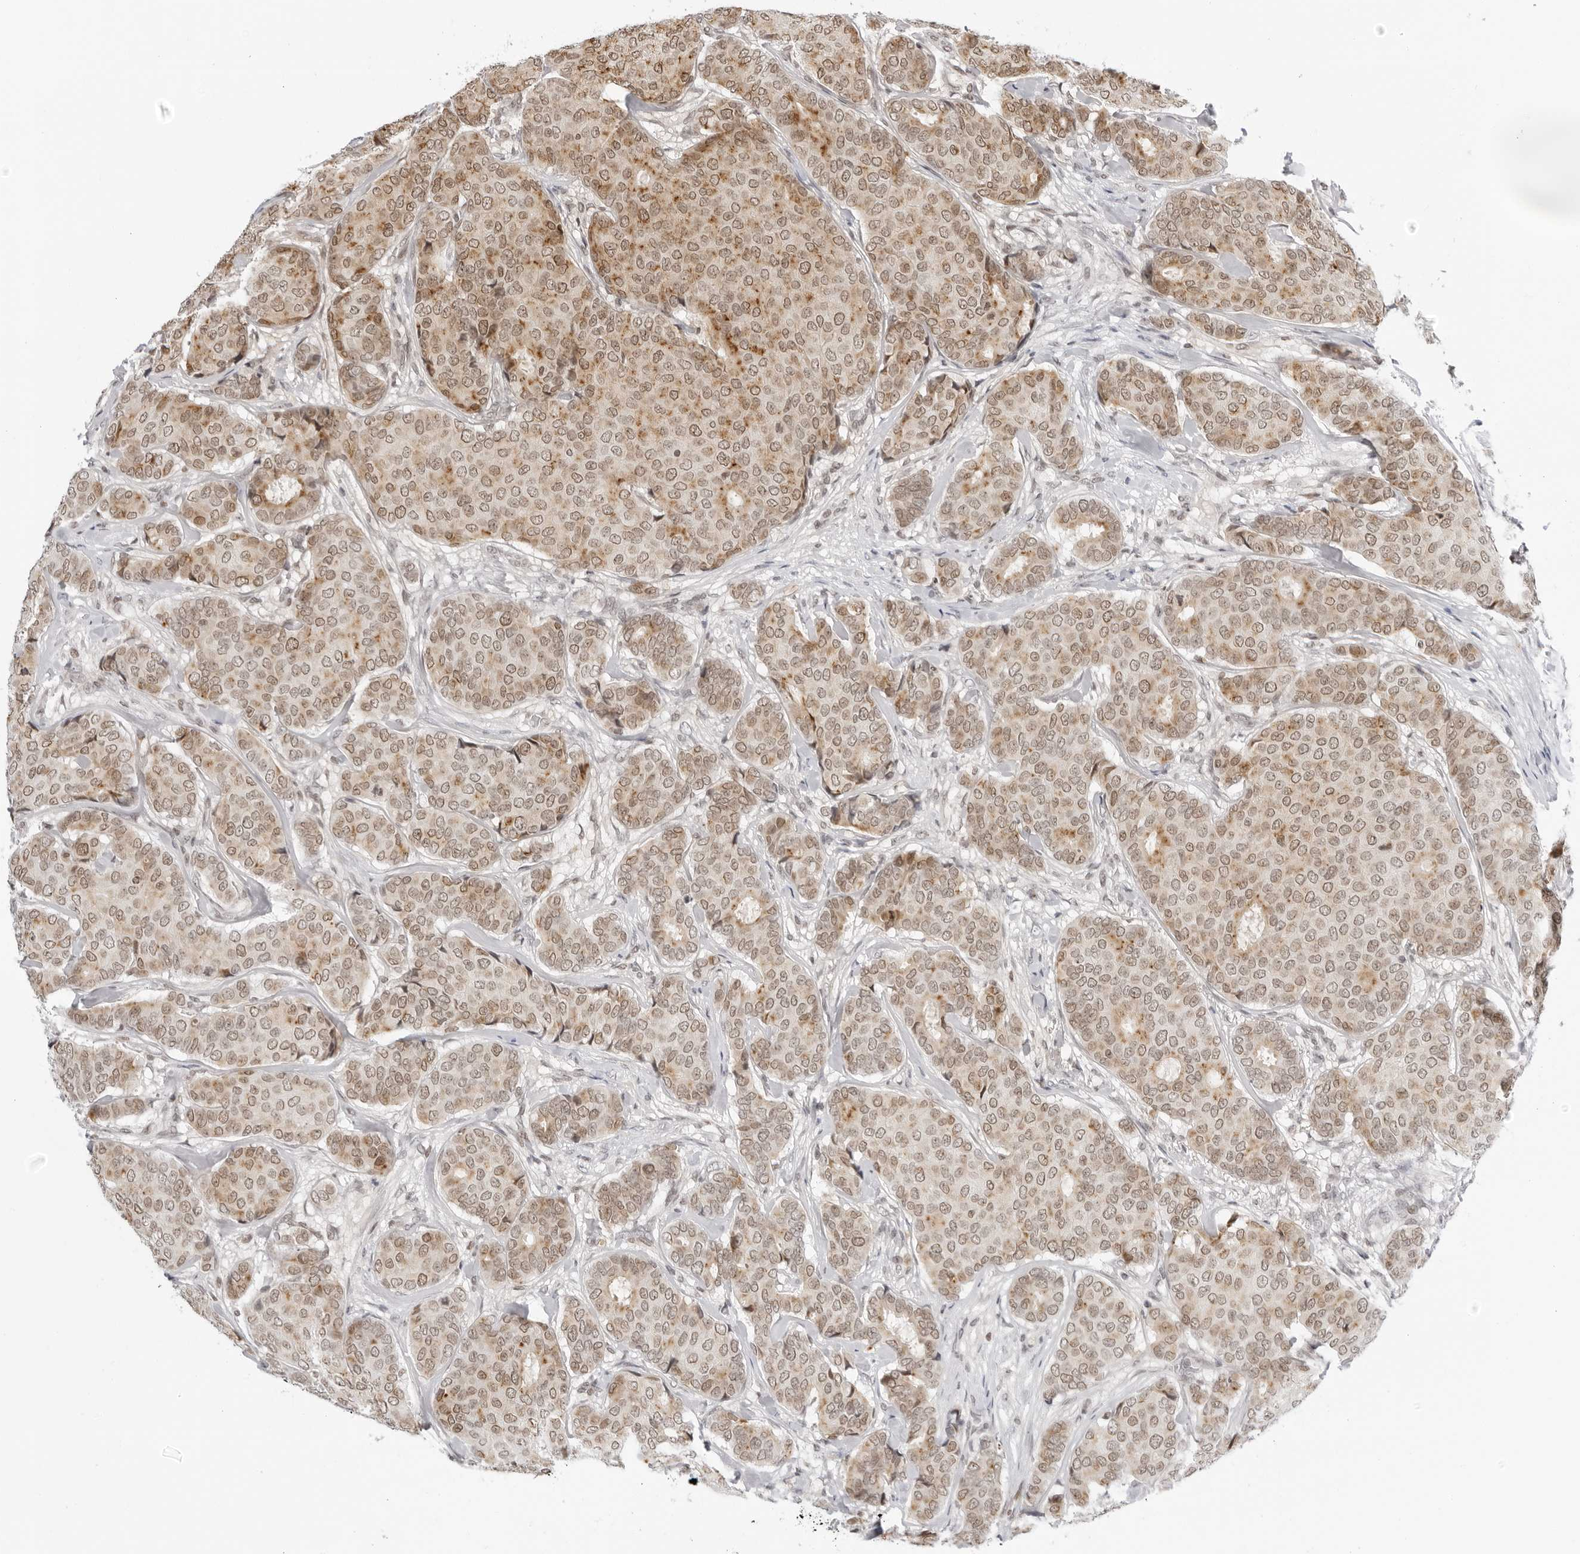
{"staining": {"intensity": "moderate", "quantity": ">75%", "location": "cytoplasmic/membranous,nuclear"}, "tissue": "breast cancer", "cell_type": "Tumor cells", "image_type": "cancer", "snomed": [{"axis": "morphology", "description": "Duct carcinoma"}, {"axis": "topography", "description": "Breast"}], "caption": "Protein staining of breast cancer (invasive ductal carcinoma) tissue exhibits moderate cytoplasmic/membranous and nuclear expression in approximately >75% of tumor cells.", "gene": "MSH6", "patient": {"sex": "female", "age": 75}}